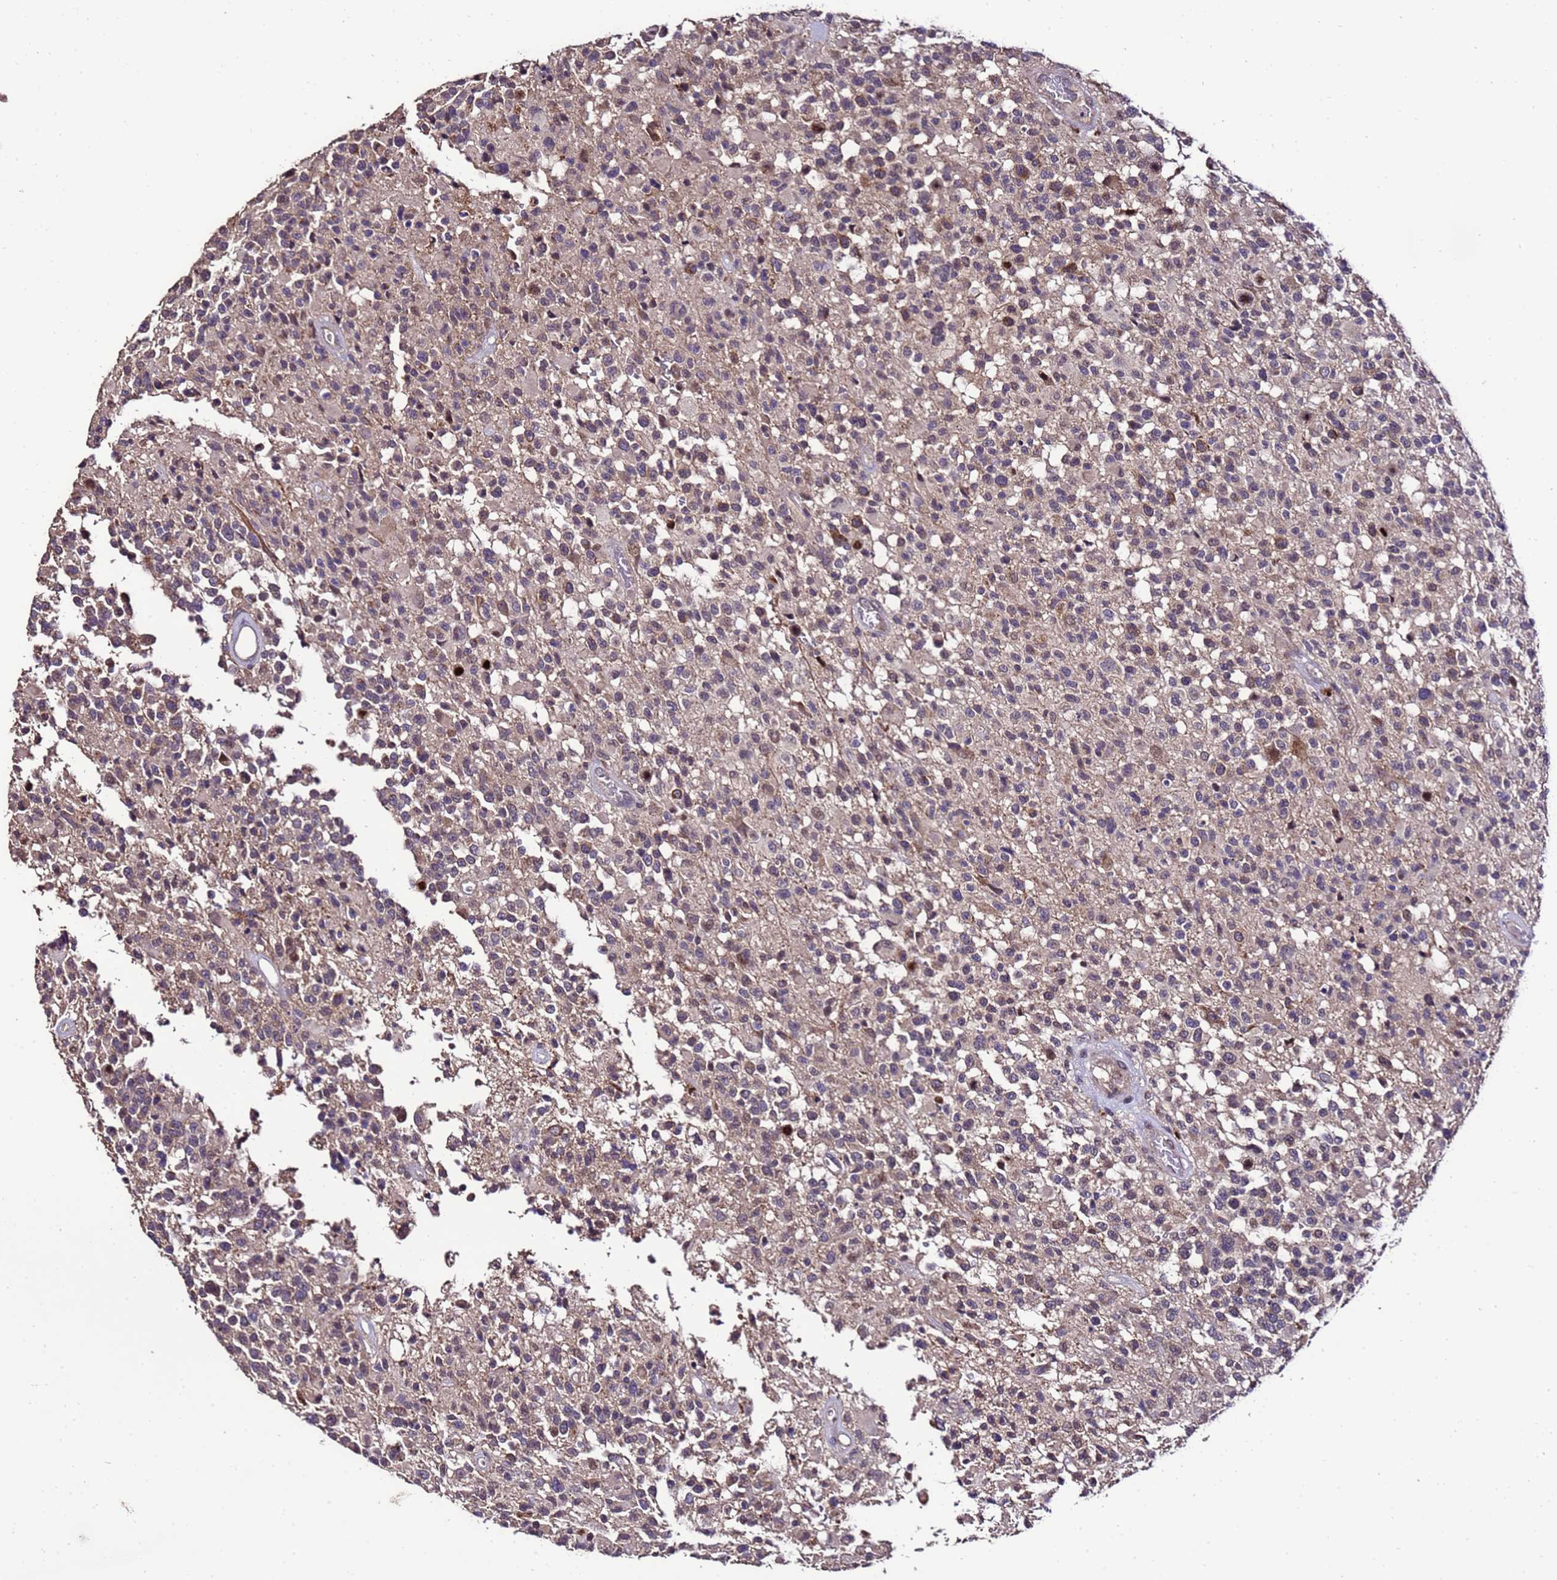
{"staining": {"intensity": "moderate", "quantity": "<25%", "location": "cytoplasmic/membranous"}, "tissue": "glioma", "cell_type": "Tumor cells", "image_type": "cancer", "snomed": [{"axis": "morphology", "description": "Glioma, malignant, High grade"}, {"axis": "morphology", "description": "Glioblastoma, NOS"}, {"axis": "topography", "description": "Brain"}], "caption": "DAB immunohistochemical staining of human glioblastoma exhibits moderate cytoplasmic/membranous protein staining in about <25% of tumor cells.", "gene": "ZNF329", "patient": {"sex": "male", "age": 60}}